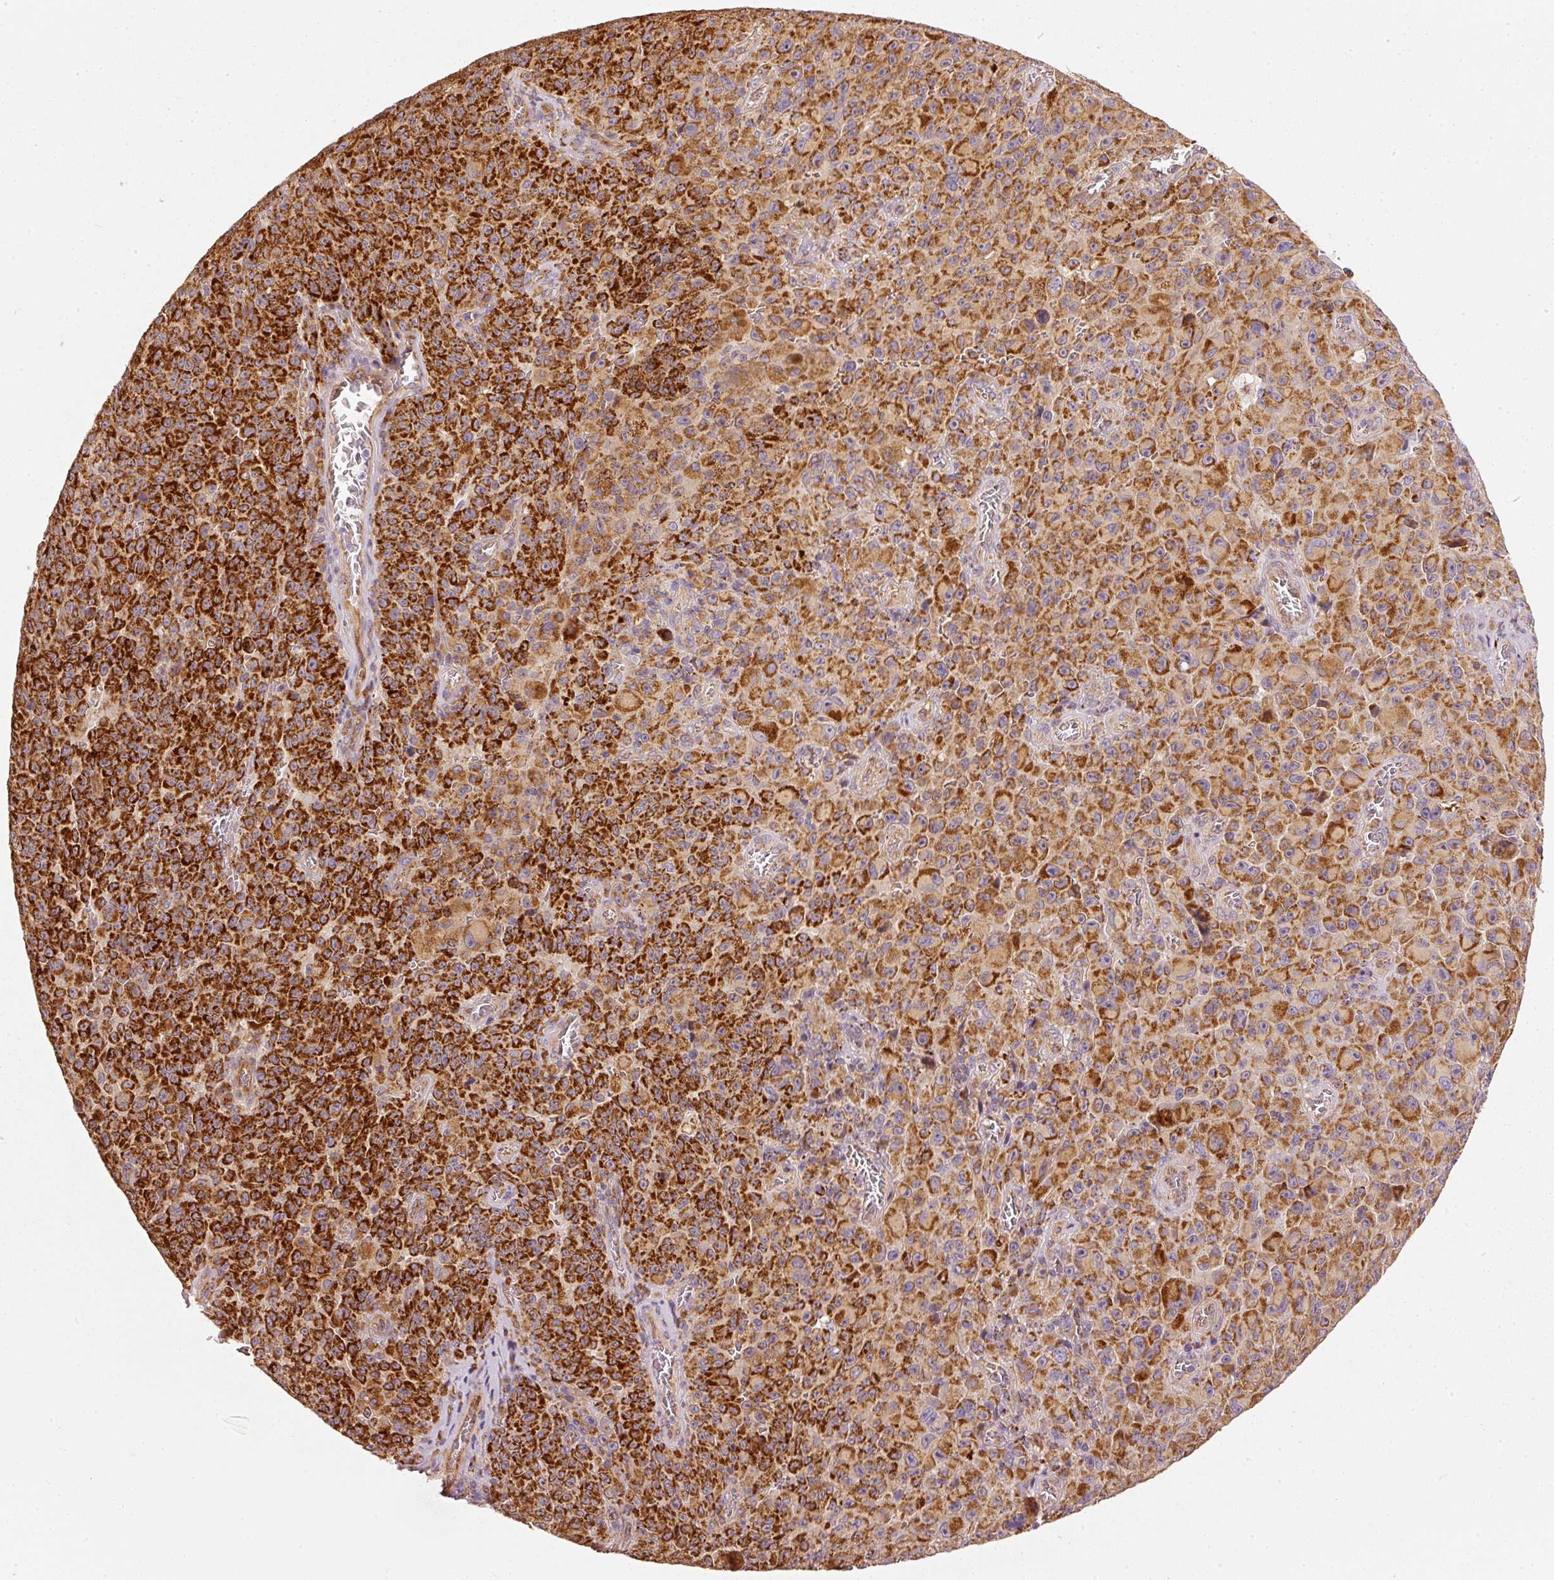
{"staining": {"intensity": "strong", "quantity": ">75%", "location": "cytoplasmic/membranous"}, "tissue": "melanoma", "cell_type": "Tumor cells", "image_type": "cancer", "snomed": [{"axis": "morphology", "description": "Malignant melanoma, NOS"}, {"axis": "topography", "description": "Skin"}], "caption": "Immunohistochemistry (IHC) (DAB) staining of malignant melanoma reveals strong cytoplasmic/membranous protein expression in about >75% of tumor cells.", "gene": "MTHFD1L", "patient": {"sex": "female", "age": 82}}